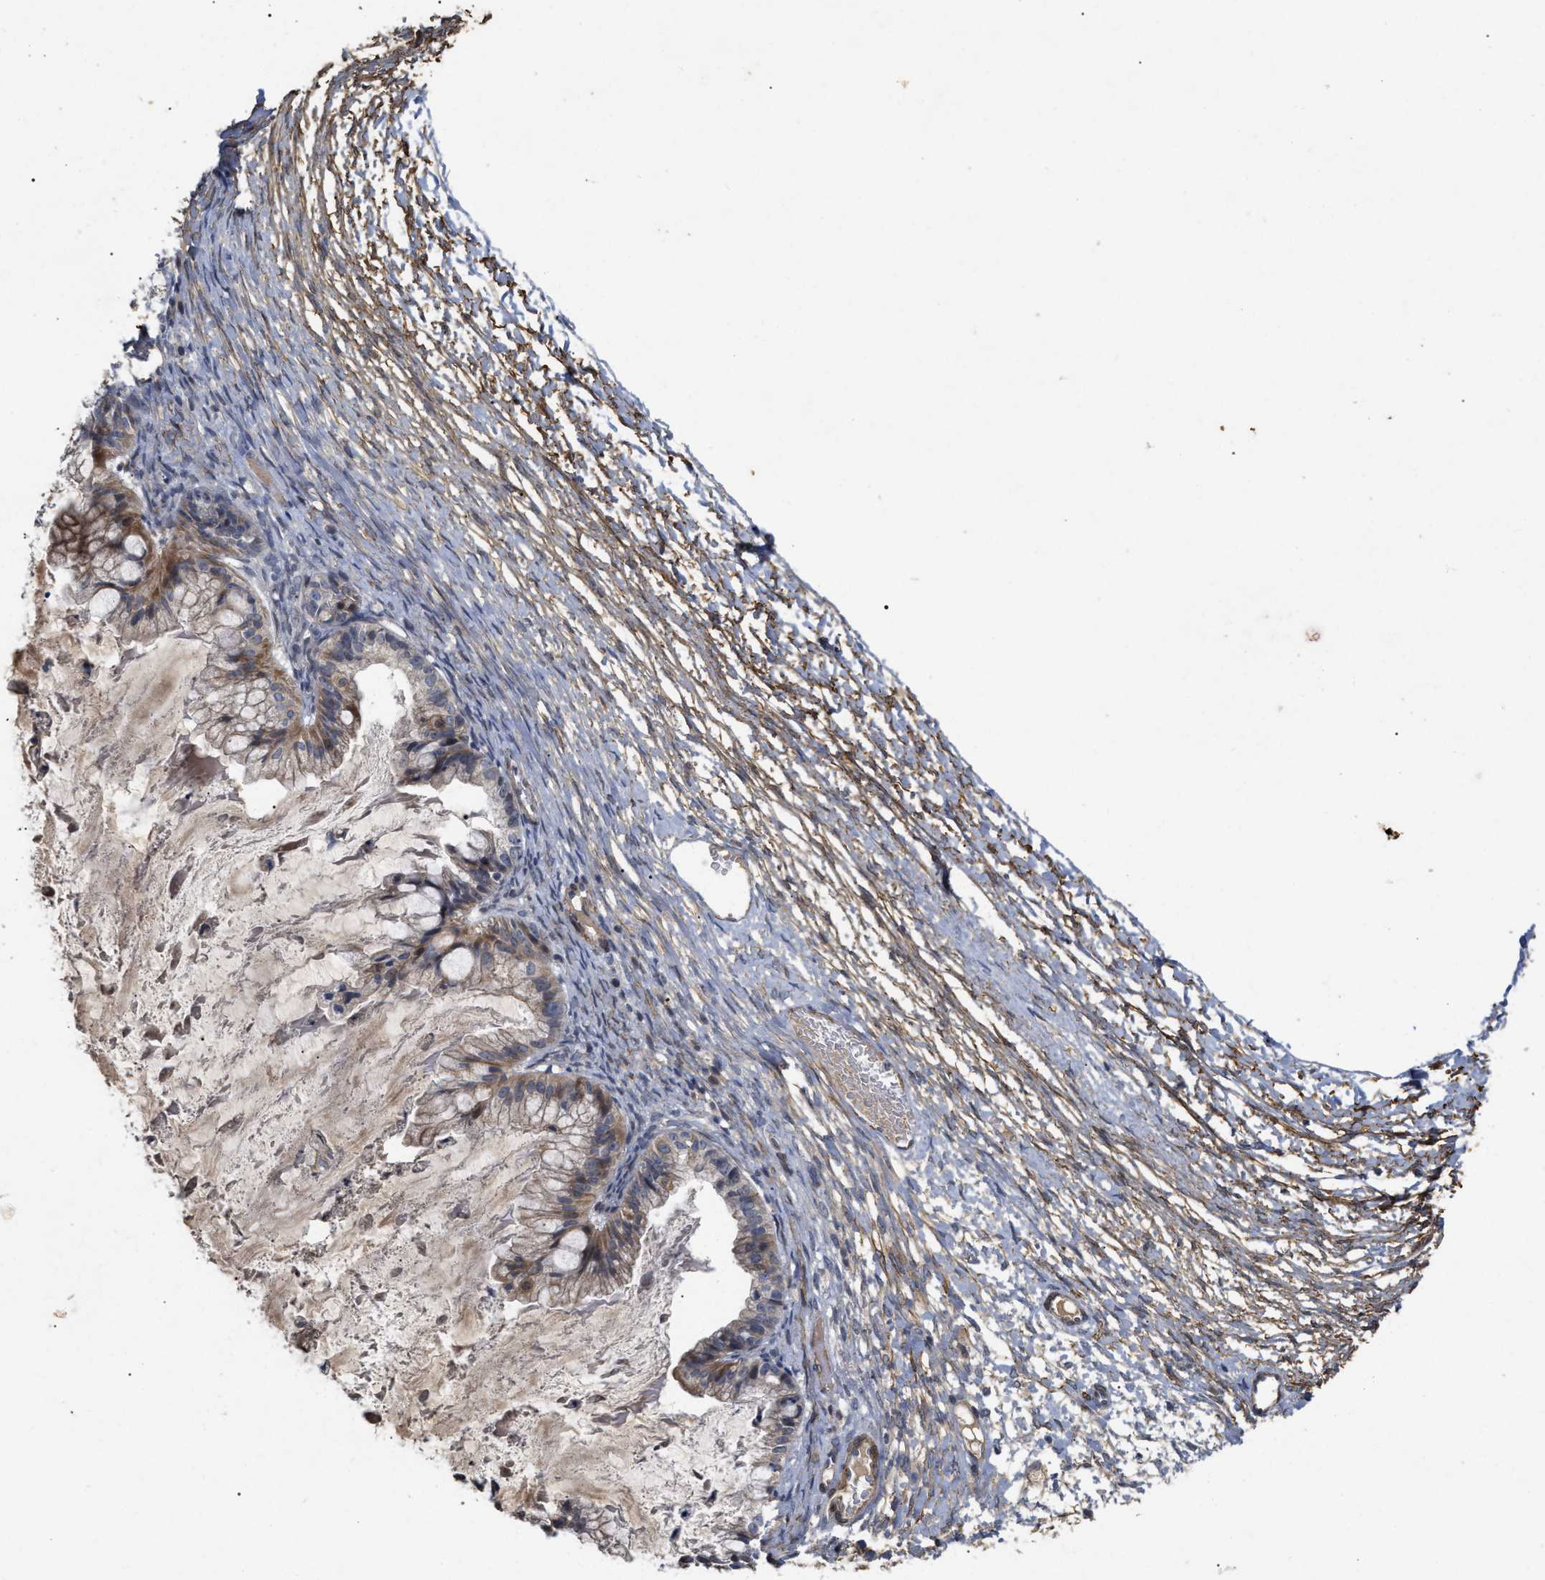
{"staining": {"intensity": "moderate", "quantity": "25%-75%", "location": "cytoplasmic/membranous"}, "tissue": "ovarian cancer", "cell_type": "Tumor cells", "image_type": "cancer", "snomed": [{"axis": "morphology", "description": "Cystadenocarcinoma, mucinous, NOS"}, {"axis": "topography", "description": "Ovary"}], "caption": "There is medium levels of moderate cytoplasmic/membranous expression in tumor cells of mucinous cystadenocarcinoma (ovarian), as demonstrated by immunohistochemical staining (brown color).", "gene": "ST6GALNAC6", "patient": {"sex": "female", "age": 57}}